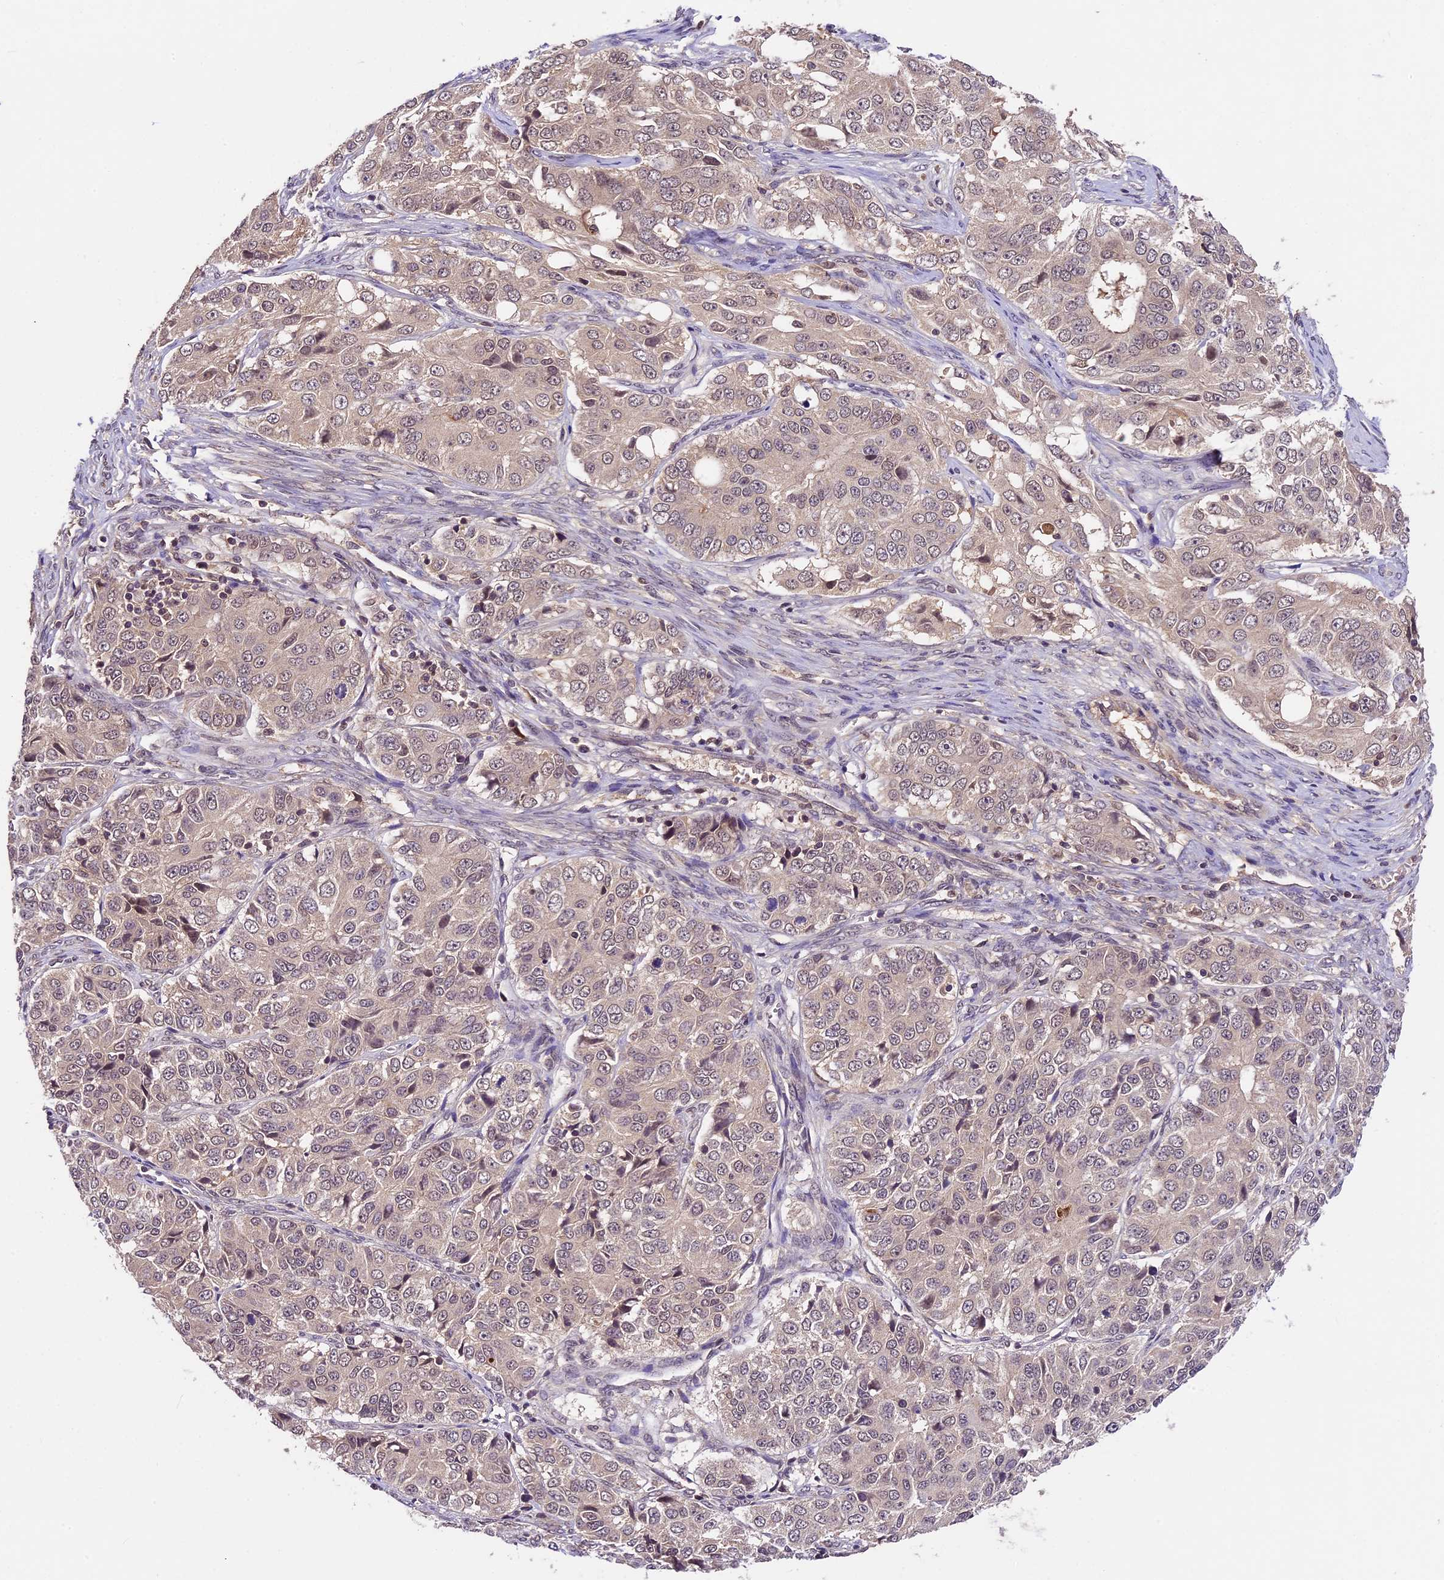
{"staining": {"intensity": "weak", "quantity": "<25%", "location": "cytoplasmic/membranous,nuclear"}, "tissue": "ovarian cancer", "cell_type": "Tumor cells", "image_type": "cancer", "snomed": [{"axis": "morphology", "description": "Carcinoma, endometroid"}, {"axis": "topography", "description": "Ovary"}], "caption": "This is an IHC micrograph of ovarian cancer (endometroid carcinoma). There is no positivity in tumor cells.", "gene": "ATP10A", "patient": {"sex": "female", "age": 51}}